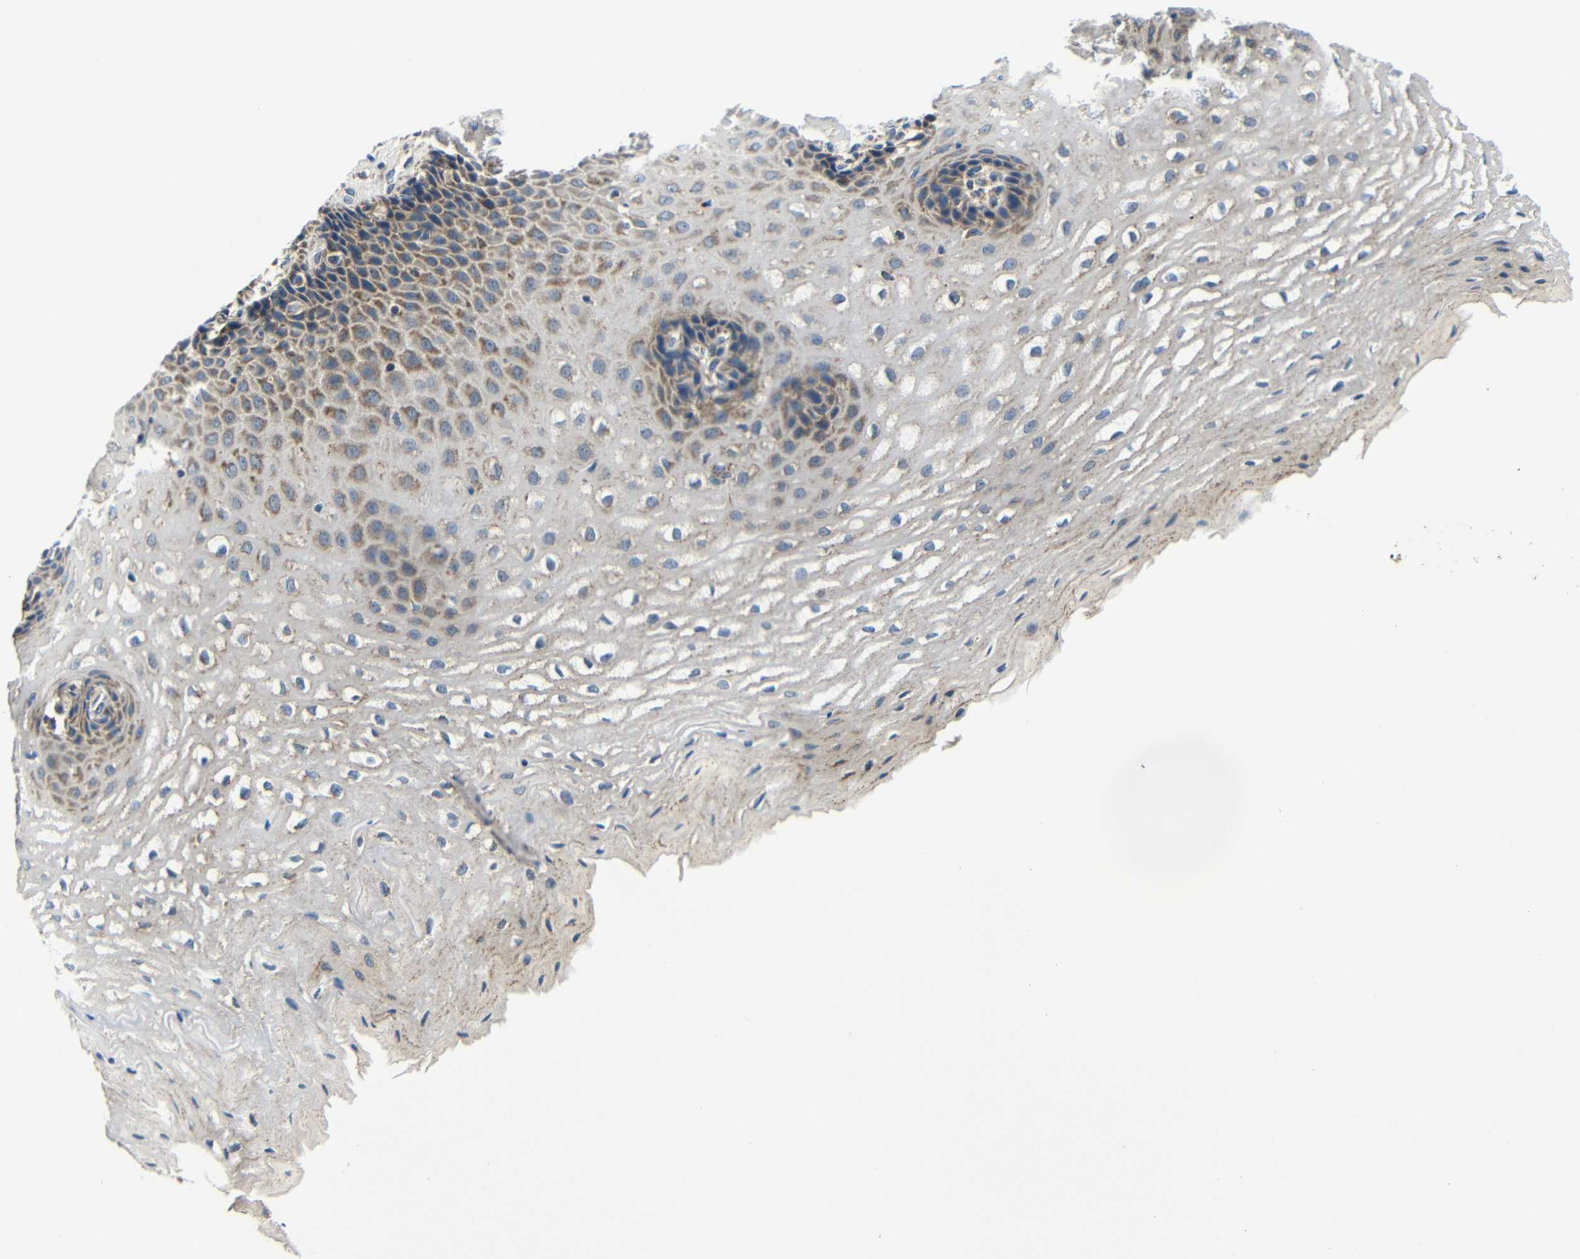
{"staining": {"intensity": "moderate", "quantity": "25%-75%", "location": "cytoplasmic/membranous"}, "tissue": "esophagus", "cell_type": "Squamous epithelial cells", "image_type": "normal", "snomed": [{"axis": "morphology", "description": "Normal tissue, NOS"}, {"axis": "topography", "description": "Esophagus"}], "caption": "Protein positivity by immunohistochemistry (IHC) demonstrates moderate cytoplasmic/membranous staining in about 25%-75% of squamous epithelial cells in unremarkable esophagus. The staining was performed using DAB, with brown indicating positive protein expression. Nuclei are stained blue with hematoxylin.", "gene": "FKBP14", "patient": {"sex": "male", "age": 54}}